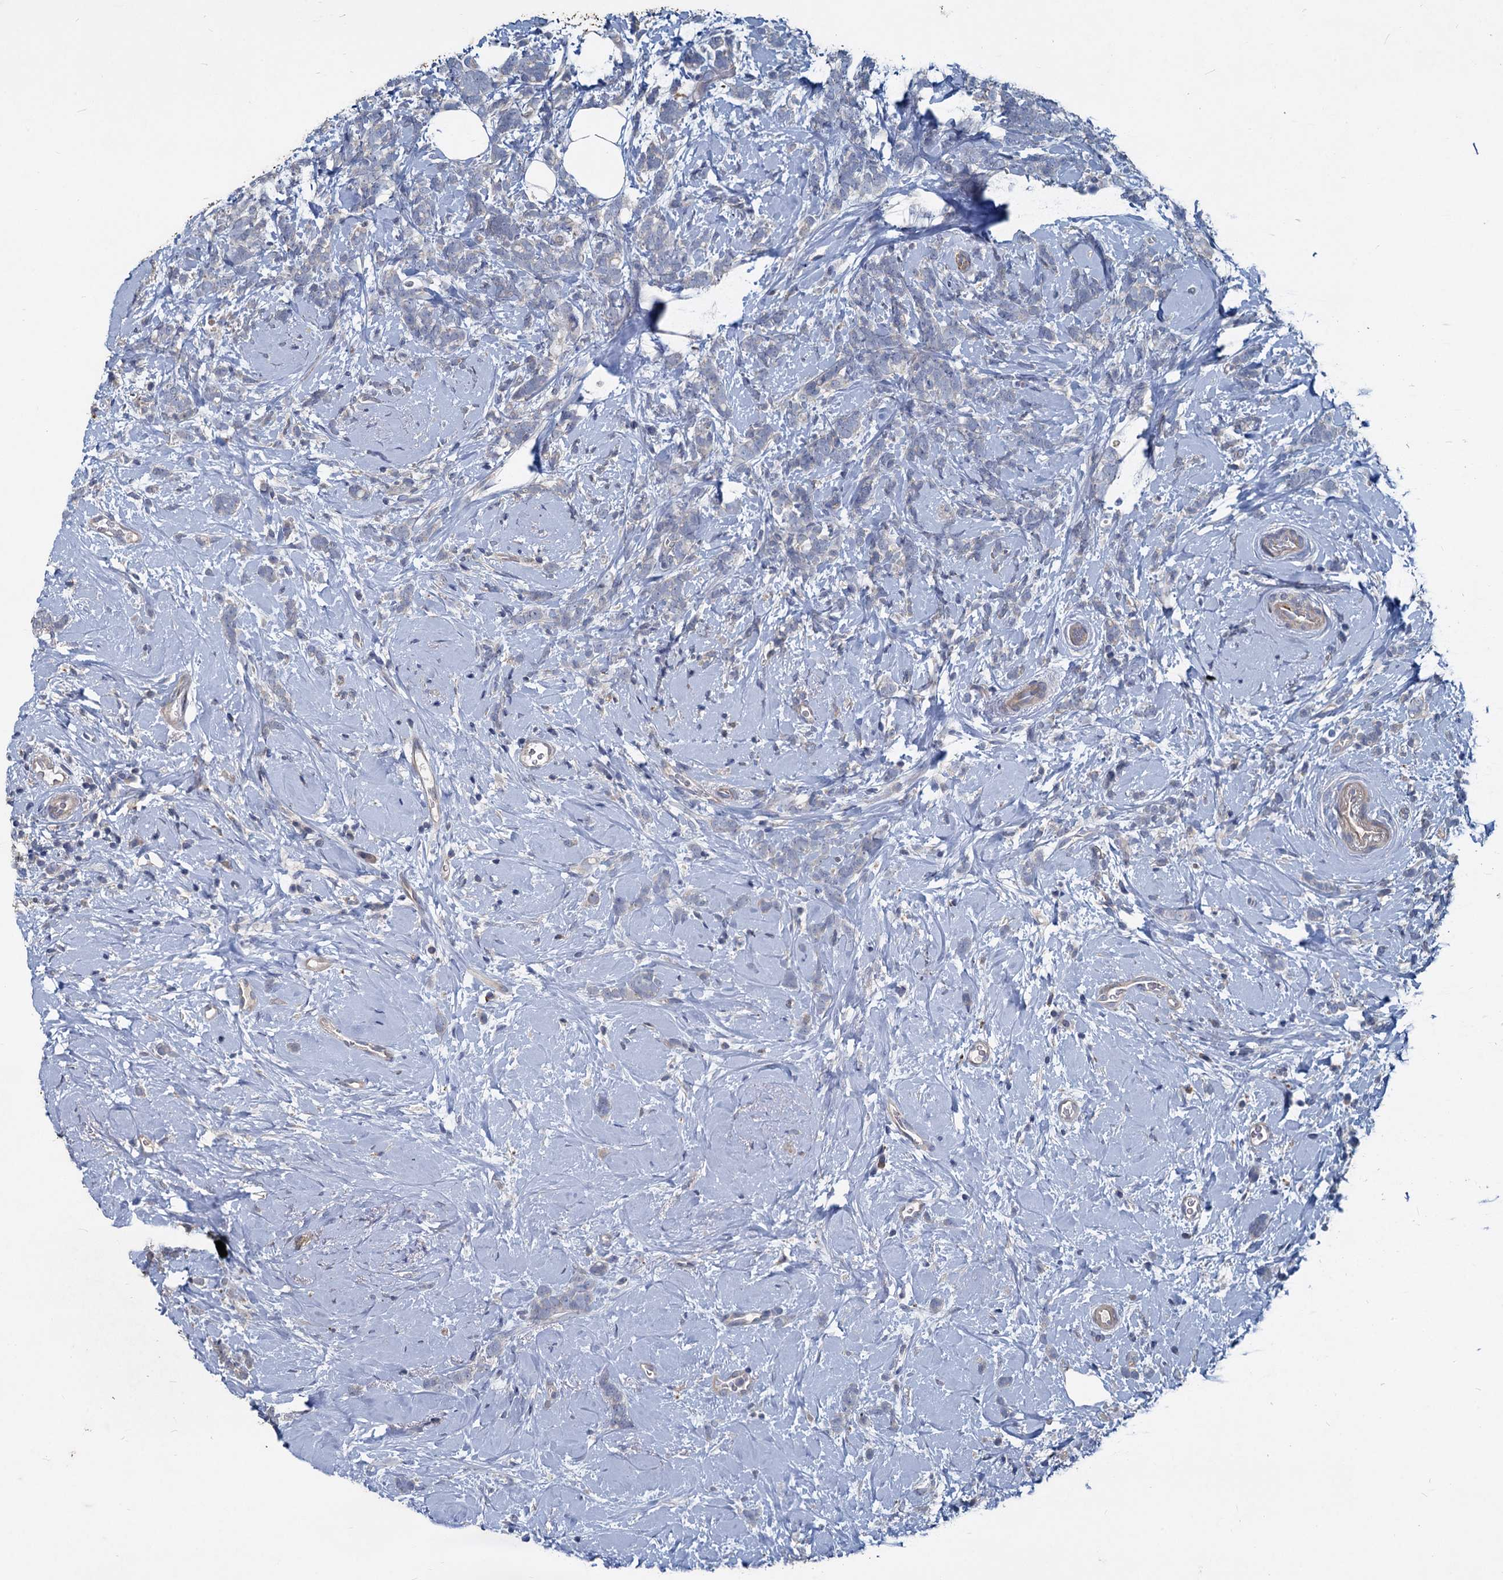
{"staining": {"intensity": "negative", "quantity": "none", "location": "none"}, "tissue": "breast cancer", "cell_type": "Tumor cells", "image_type": "cancer", "snomed": [{"axis": "morphology", "description": "Lobular carcinoma"}, {"axis": "topography", "description": "Breast"}], "caption": "Immunohistochemistry photomicrograph of human breast cancer stained for a protein (brown), which demonstrates no expression in tumor cells. (Stains: DAB (3,3'-diaminobenzidine) immunohistochemistry with hematoxylin counter stain, Microscopy: brightfield microscopy at high magnification).", "gene": "SLC2A7", "patient": {"sex": "female", "age": 58}}